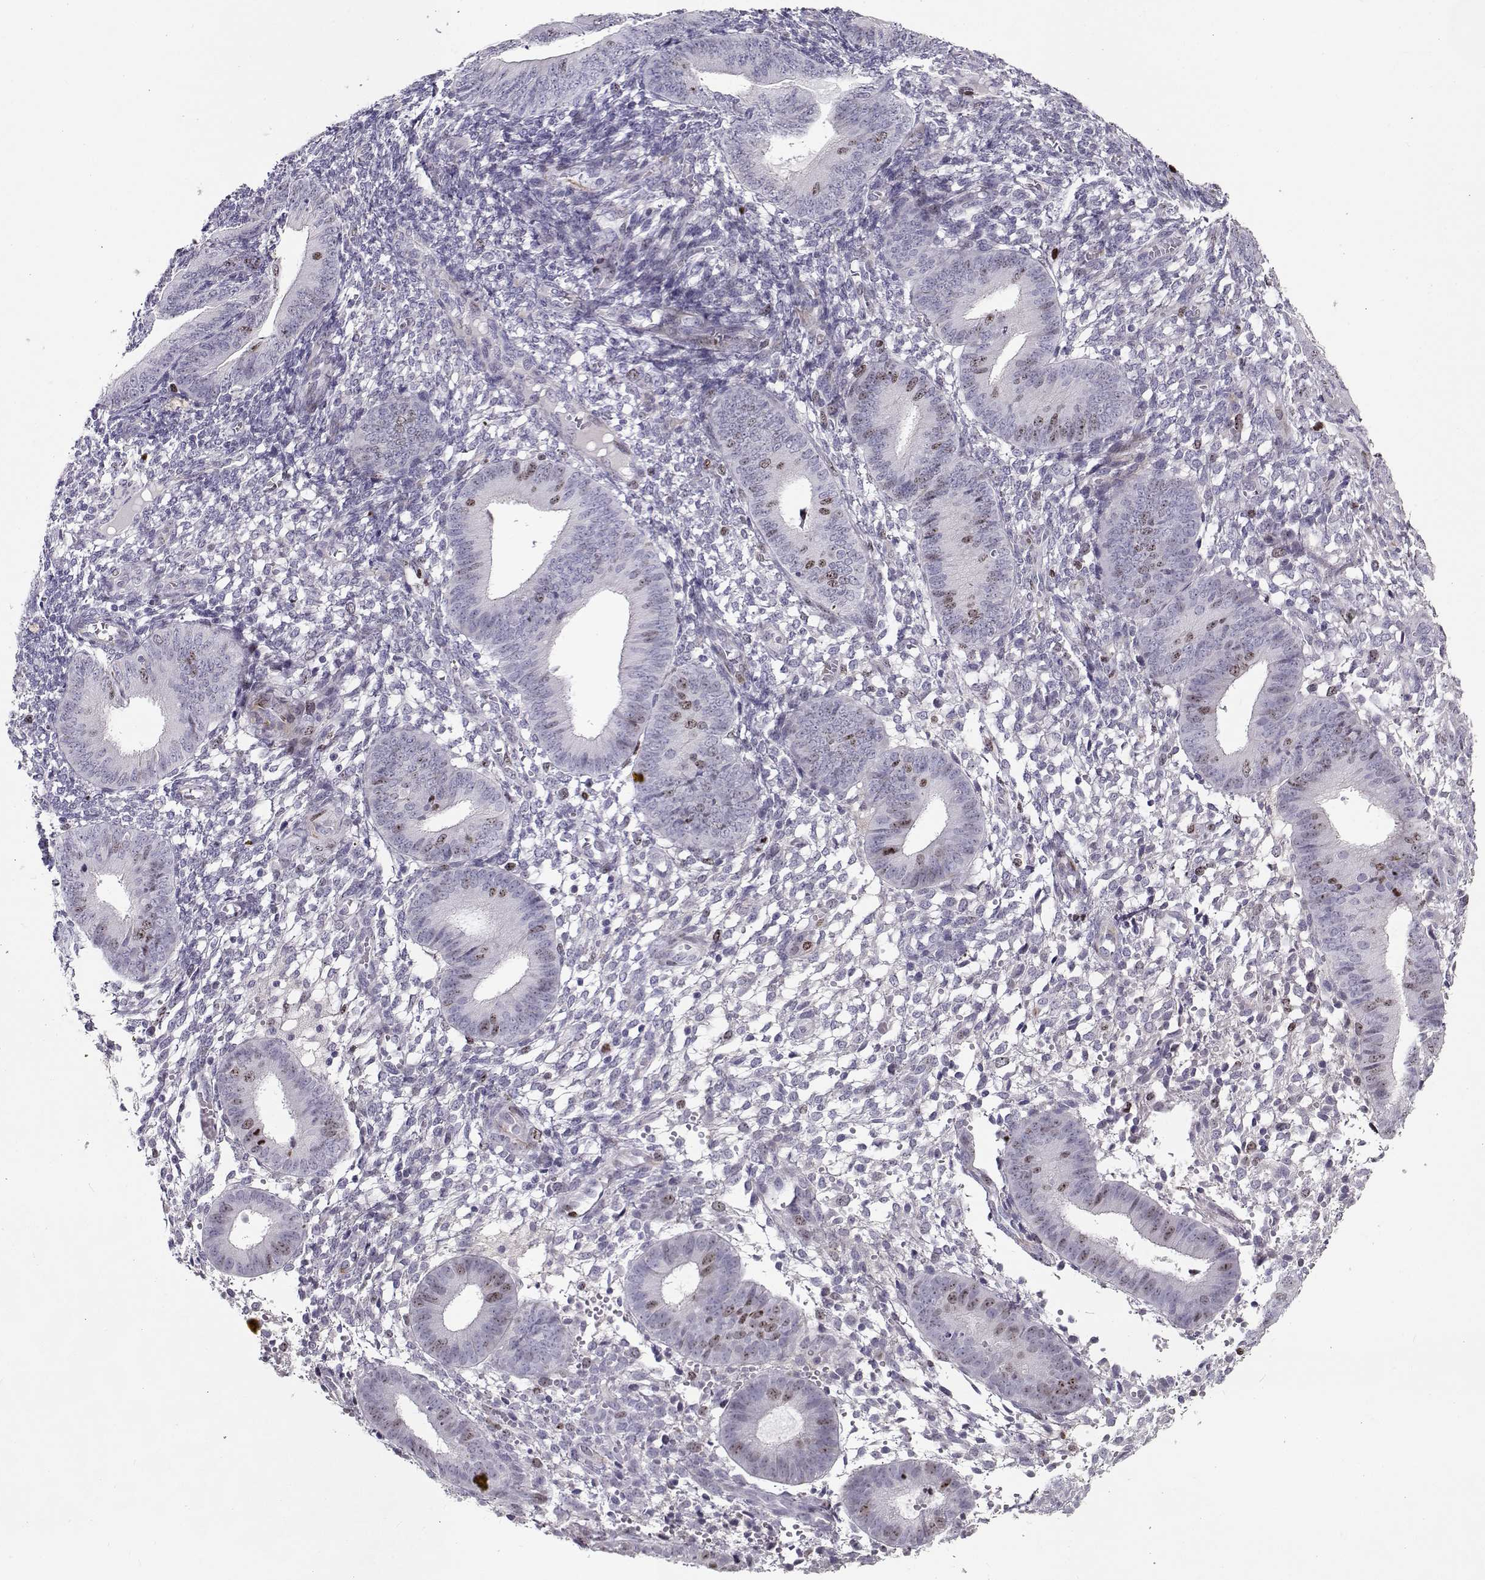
{"staining": {"intensity": "negative", "quantity": "none", "location": "none"}, "tissue": "endometrium", "cell_type": "Cells in endometrial stroma", "image_type": "normal", "snomed": [{"axis": "morphology", "description": "Normal tissue, NOS"}, {"axis": "topography", "description": "Endometrium"}], "caption": "DAB immunohistochemical staining of benign endometrium exhibits no significant staining in cells in endometrial stroma. The staining was performed using DAB (3,3'-diaminobenzidine) to visualize the protein expression in brown, while the nuclei were stained in blue with hematoxylin (Magnification: 20x).", "gene": "NPW", "patient": {"sex": "female", "age": 39}}